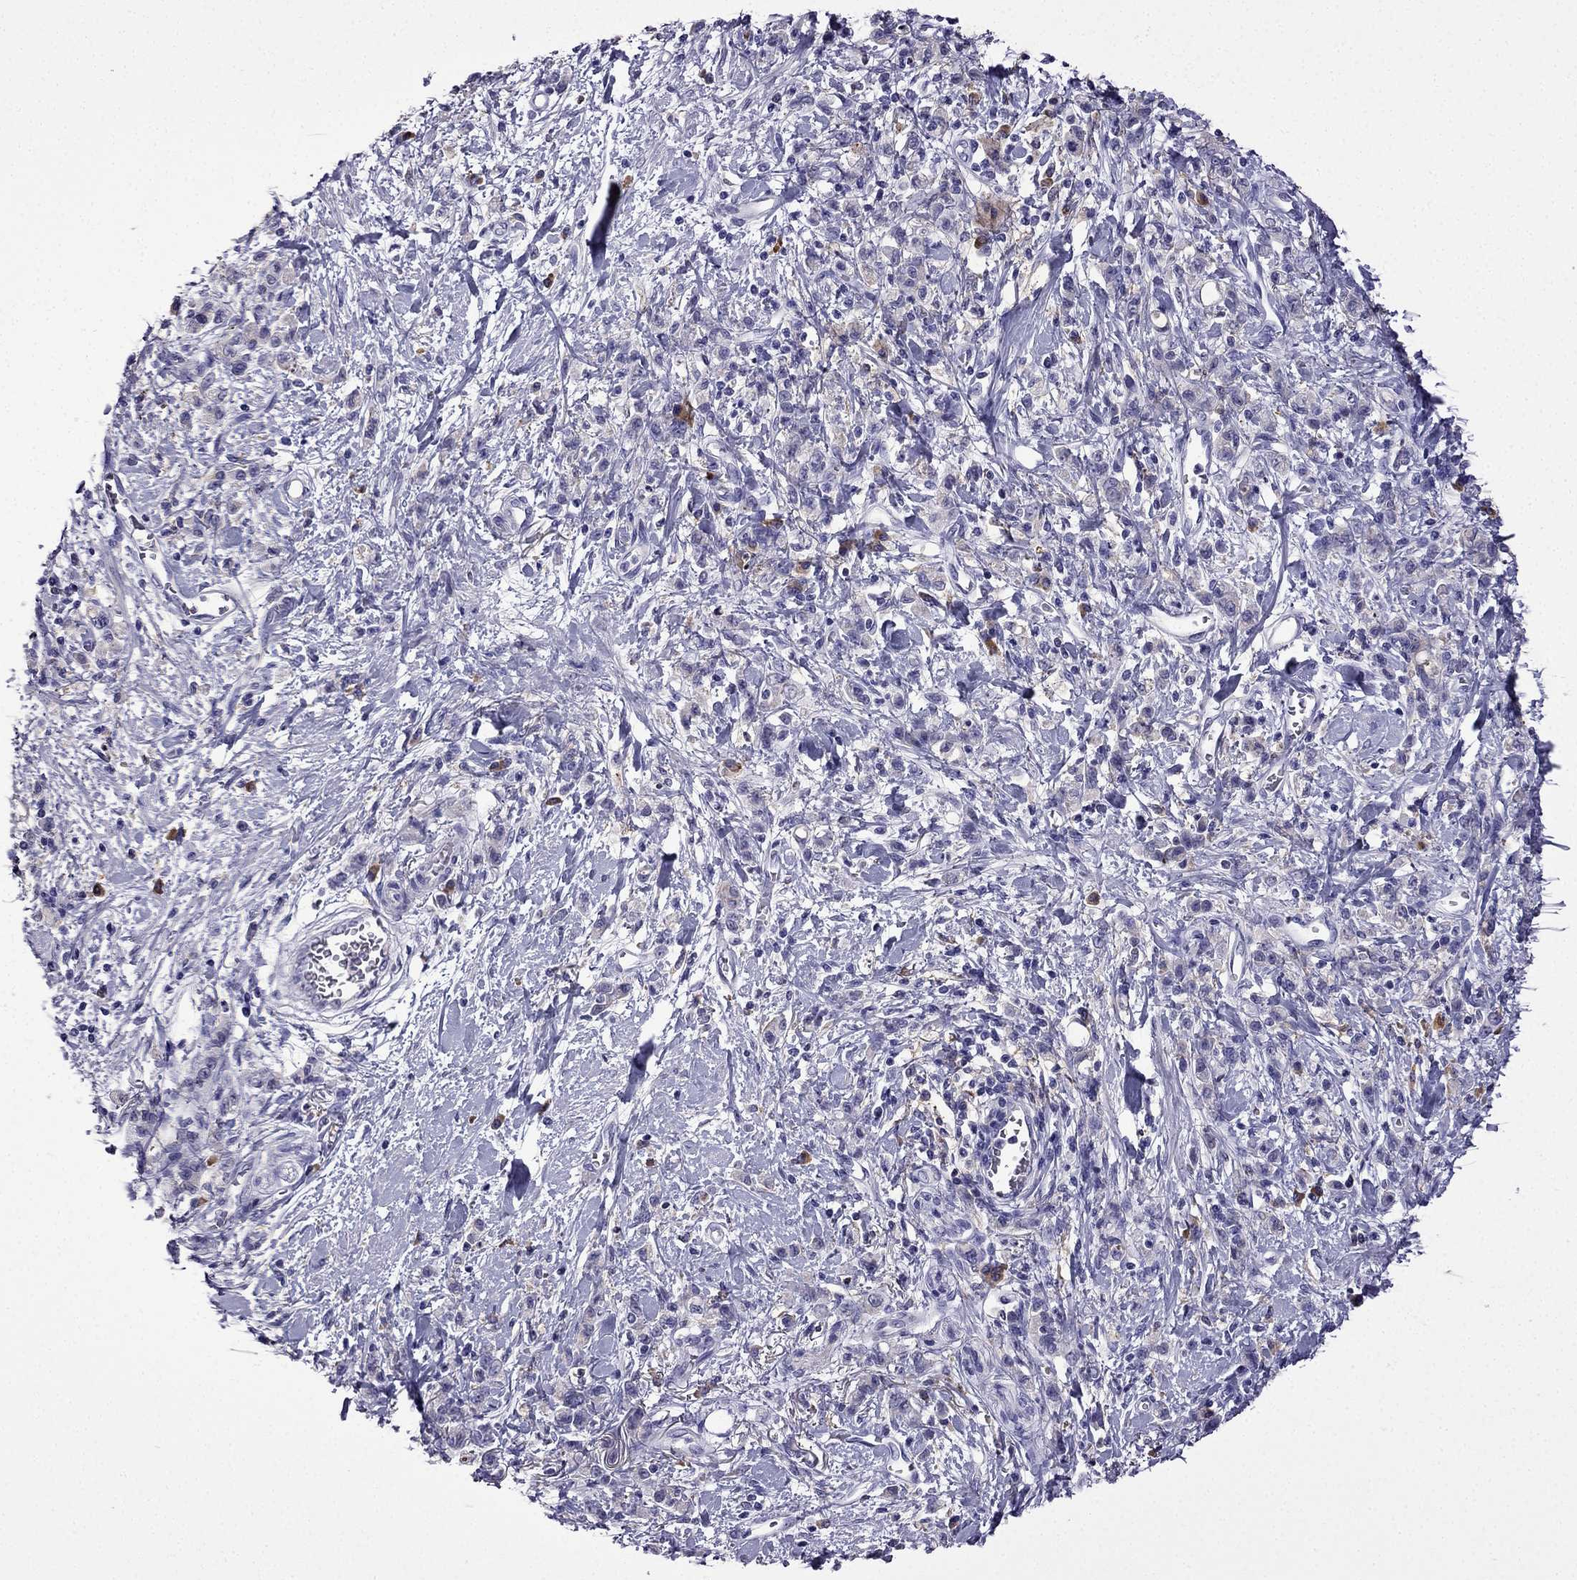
{"staining": {"intensity": "negative", "quantity": "none", "location": "none"}, "tissue": "stomach cancer", "cell_type": "Tumor cells", "image_type": "cancer", "snomed": [{"axis": "morphology", "description": "Adenocarcinoma, NOS"}, {"axis": "topography", "description": "Stomach"}], "caption": "DAB (3,3'-diaminobenzidine) immunohistochemical staining of stomach cancer (adenocarcinoma) displays no significant expression in tumor cells.", "gene": "TSSK4", "patient": {"sex": "male", "age": 77}}